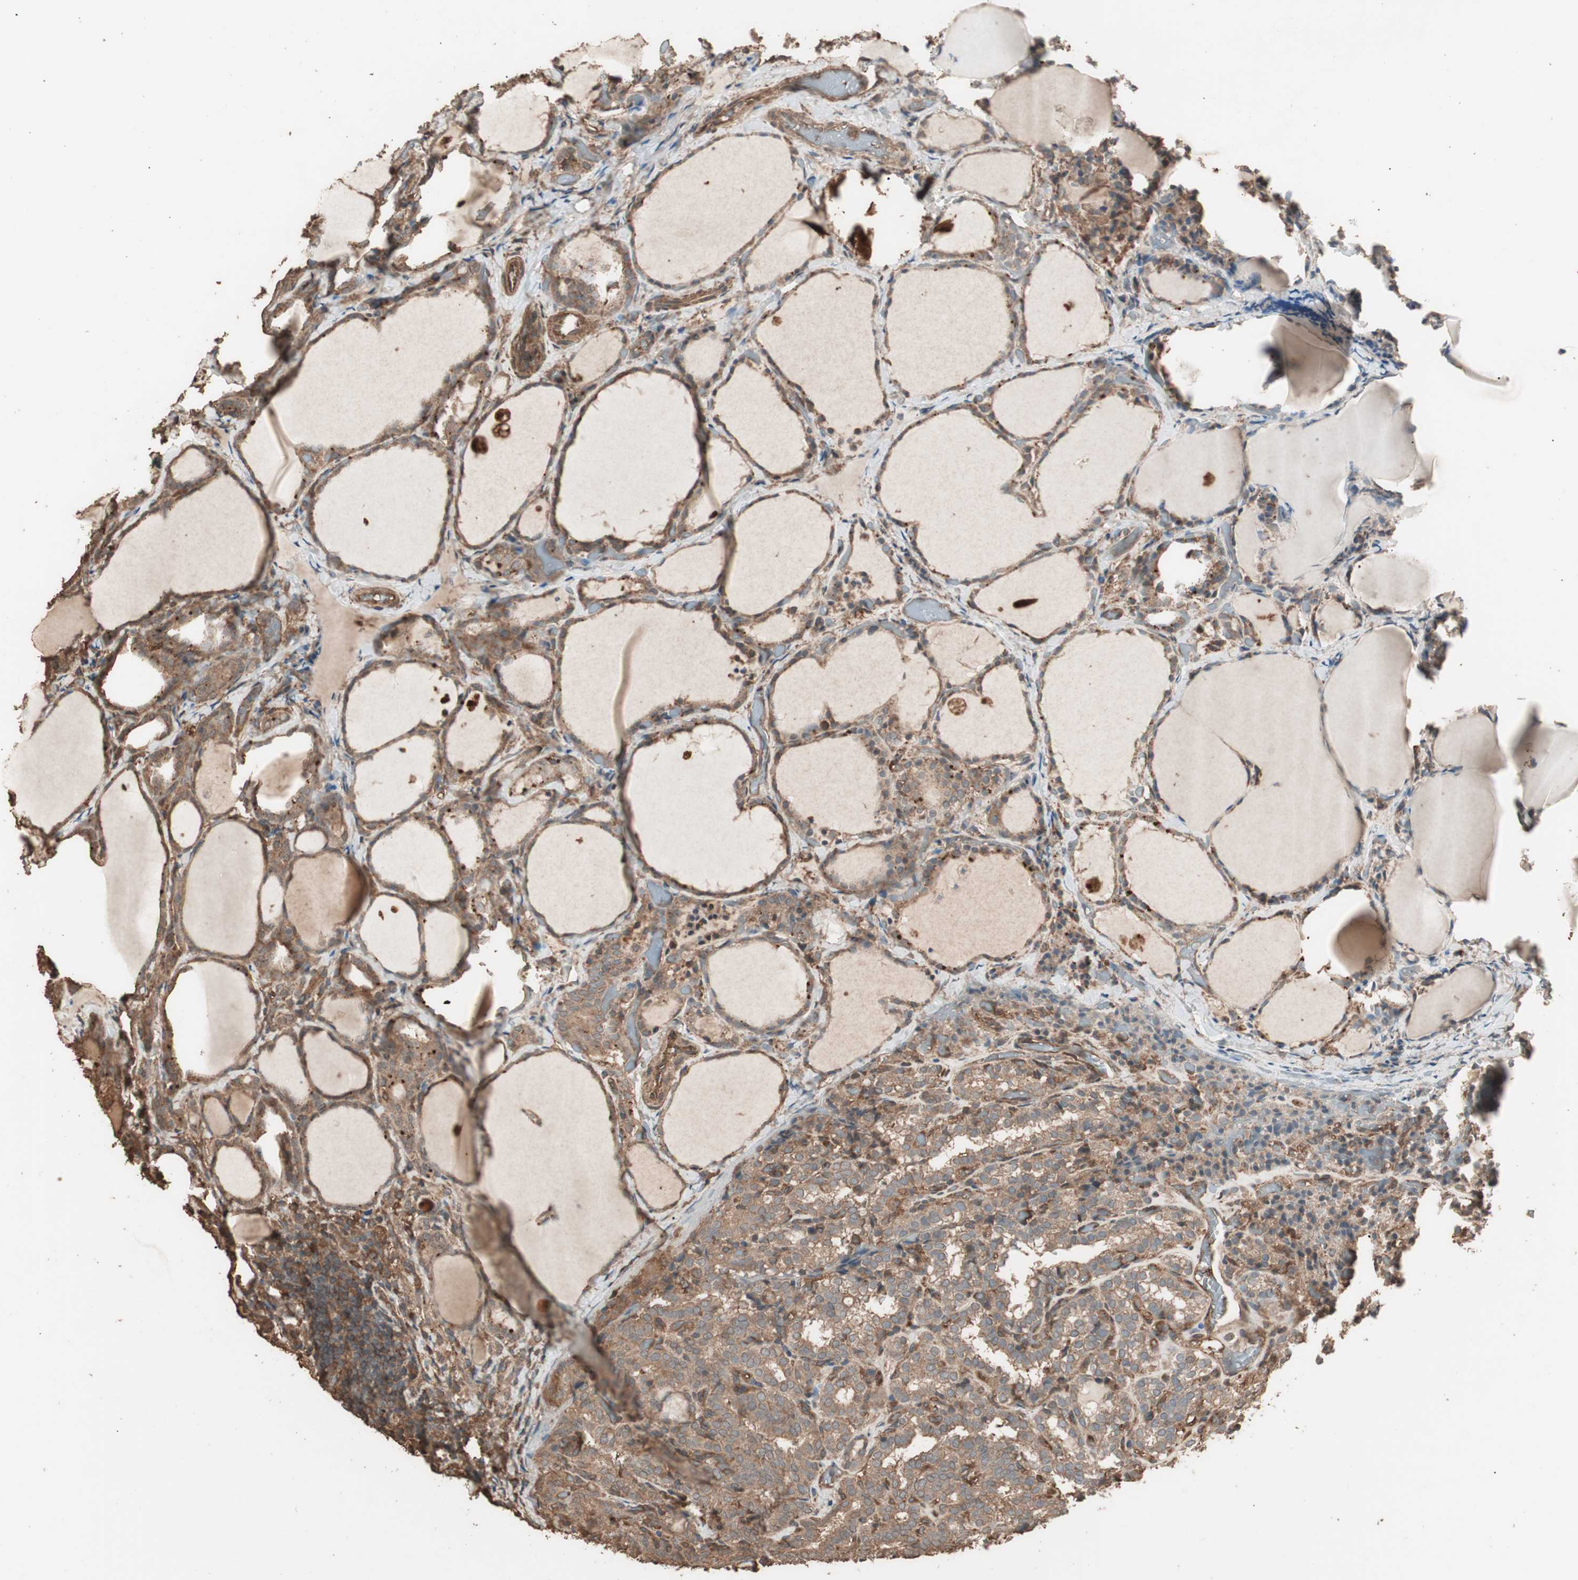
{"staining": {"intensity": "moderate", "quantity": ">75%", "location": "cytoplasmic/membranous"}, "tissue": "thyroid cancer", "cell_type": "Tumor cells", "image_type": "cancer", "snomed": [{"axis": "morphology", "description": "Normal tissue, NOS"}, {"axis": "morphology", "description": "Papillary adenocarcinoma, NOS"}, {"axis": "topography", "description": "Thyroid gland"}], "caption": "Immunohistochemistry staining of papillary adenocarcinoma (thyroid), which shows medium levels of moderate cytoplasmic/membranous expression in approximately >75% of tumor cells indicating moderate cytoplasmic/membranous protein positivity. The staining was performed using DAB (brown) for protein detection and nuclei were counterstained in hematoxylin (blue).", "gene": "CCN4", "patient": {"sex": "female", "age": 30}}